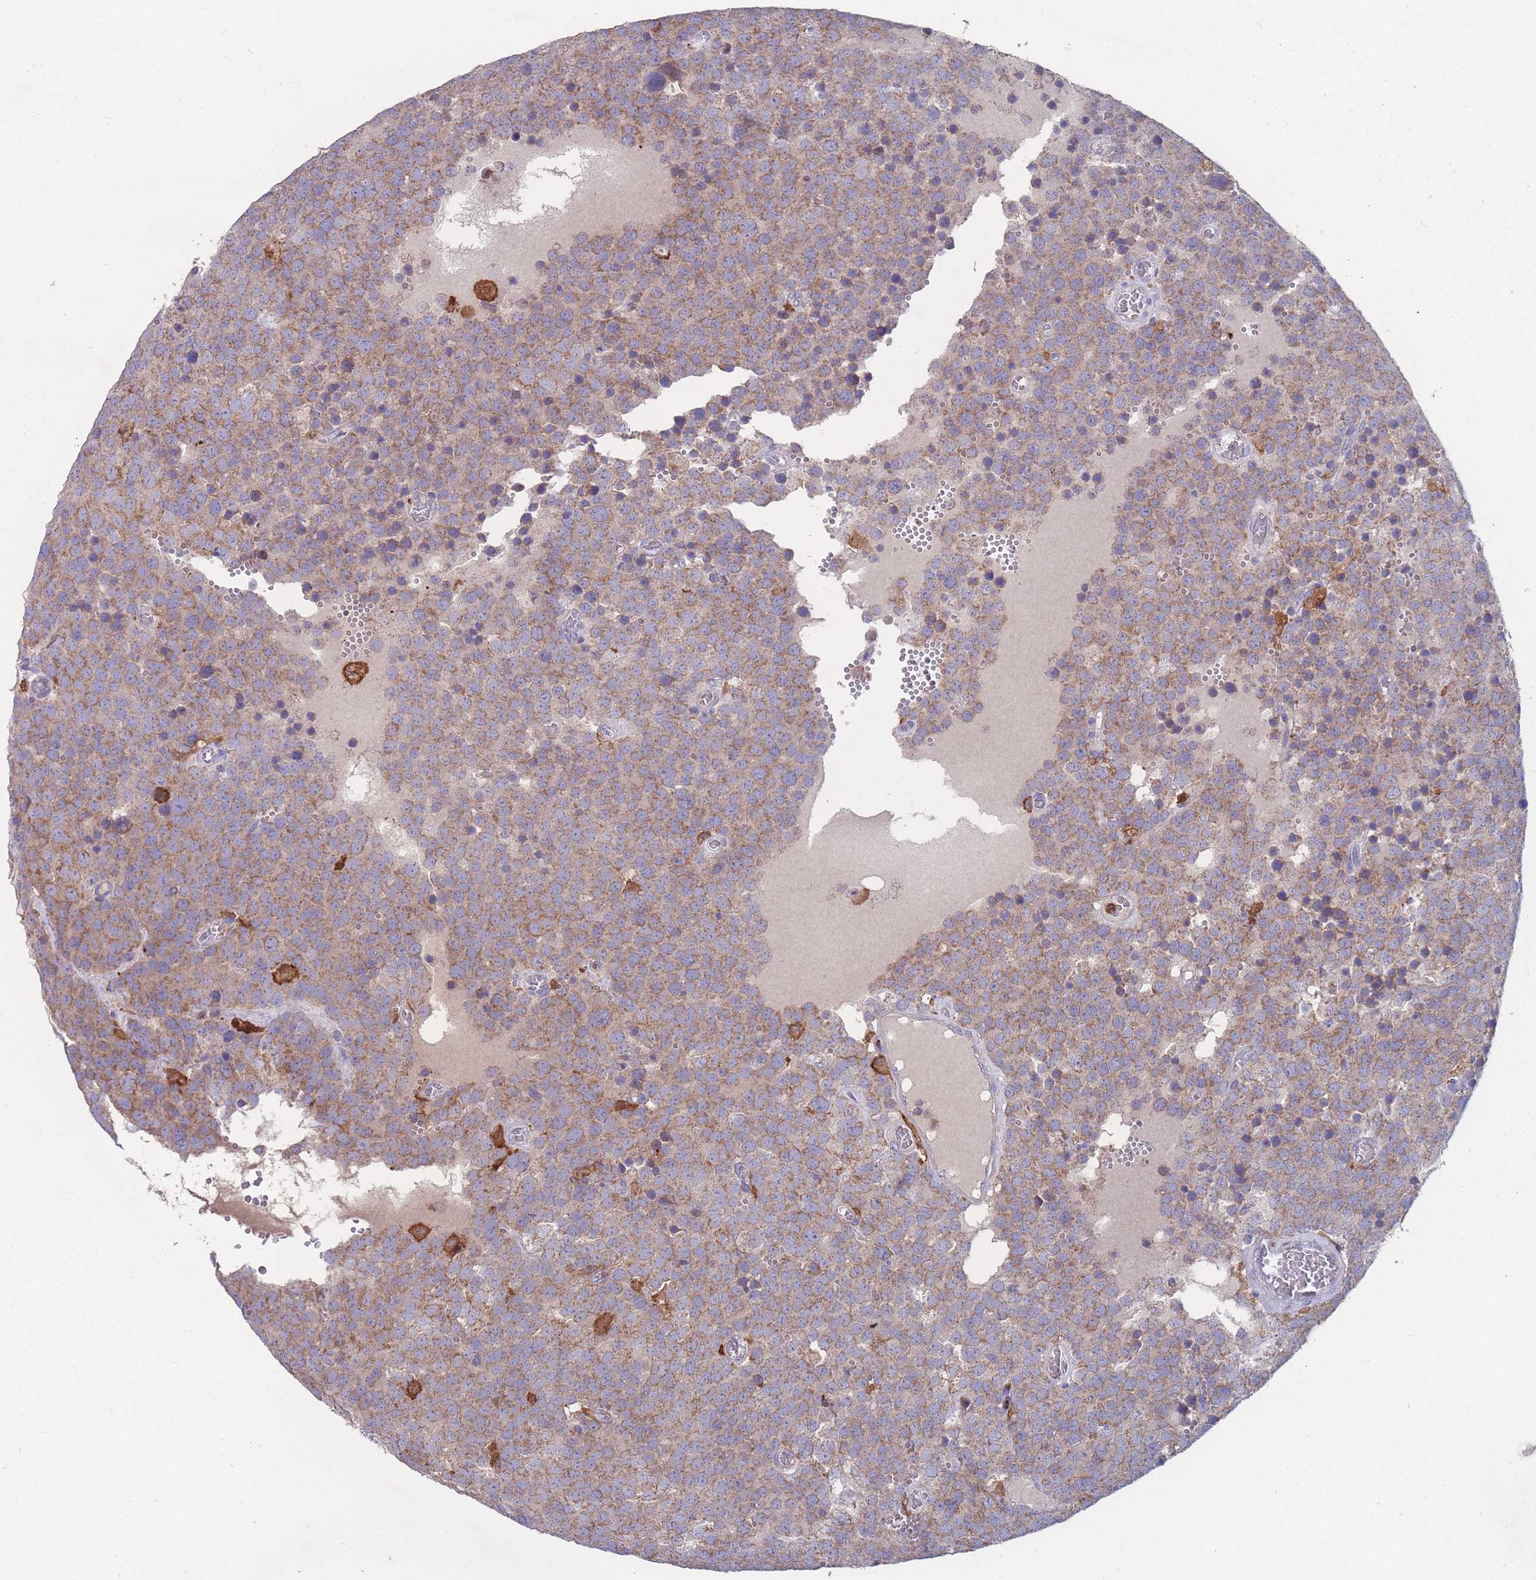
{"staining": {"intensity": "weak", "quantity": ">75%", "location": "cytoplasmic/membranous"}, "tissue": "testis cancer", "cell_type": "Tumor cells", "image_type": "cancer", "snomed": [{"axis": "morphology", "description": "Normal tissue, NOS"}, {"axis": "morphology", "description": "Seminoma, NOS"}, {"axis": "topography", "description": "Testis"}], "caption": "Protein staining reveals weak cytoplasmic/membranous positivity in approximately >75% of tumor cells in seminoma (testis). (brown staining indicates protein expression, while blue staining denotes nuclei).", "gene": "CD33", "patient": {"sex": "male", "age": 71}}